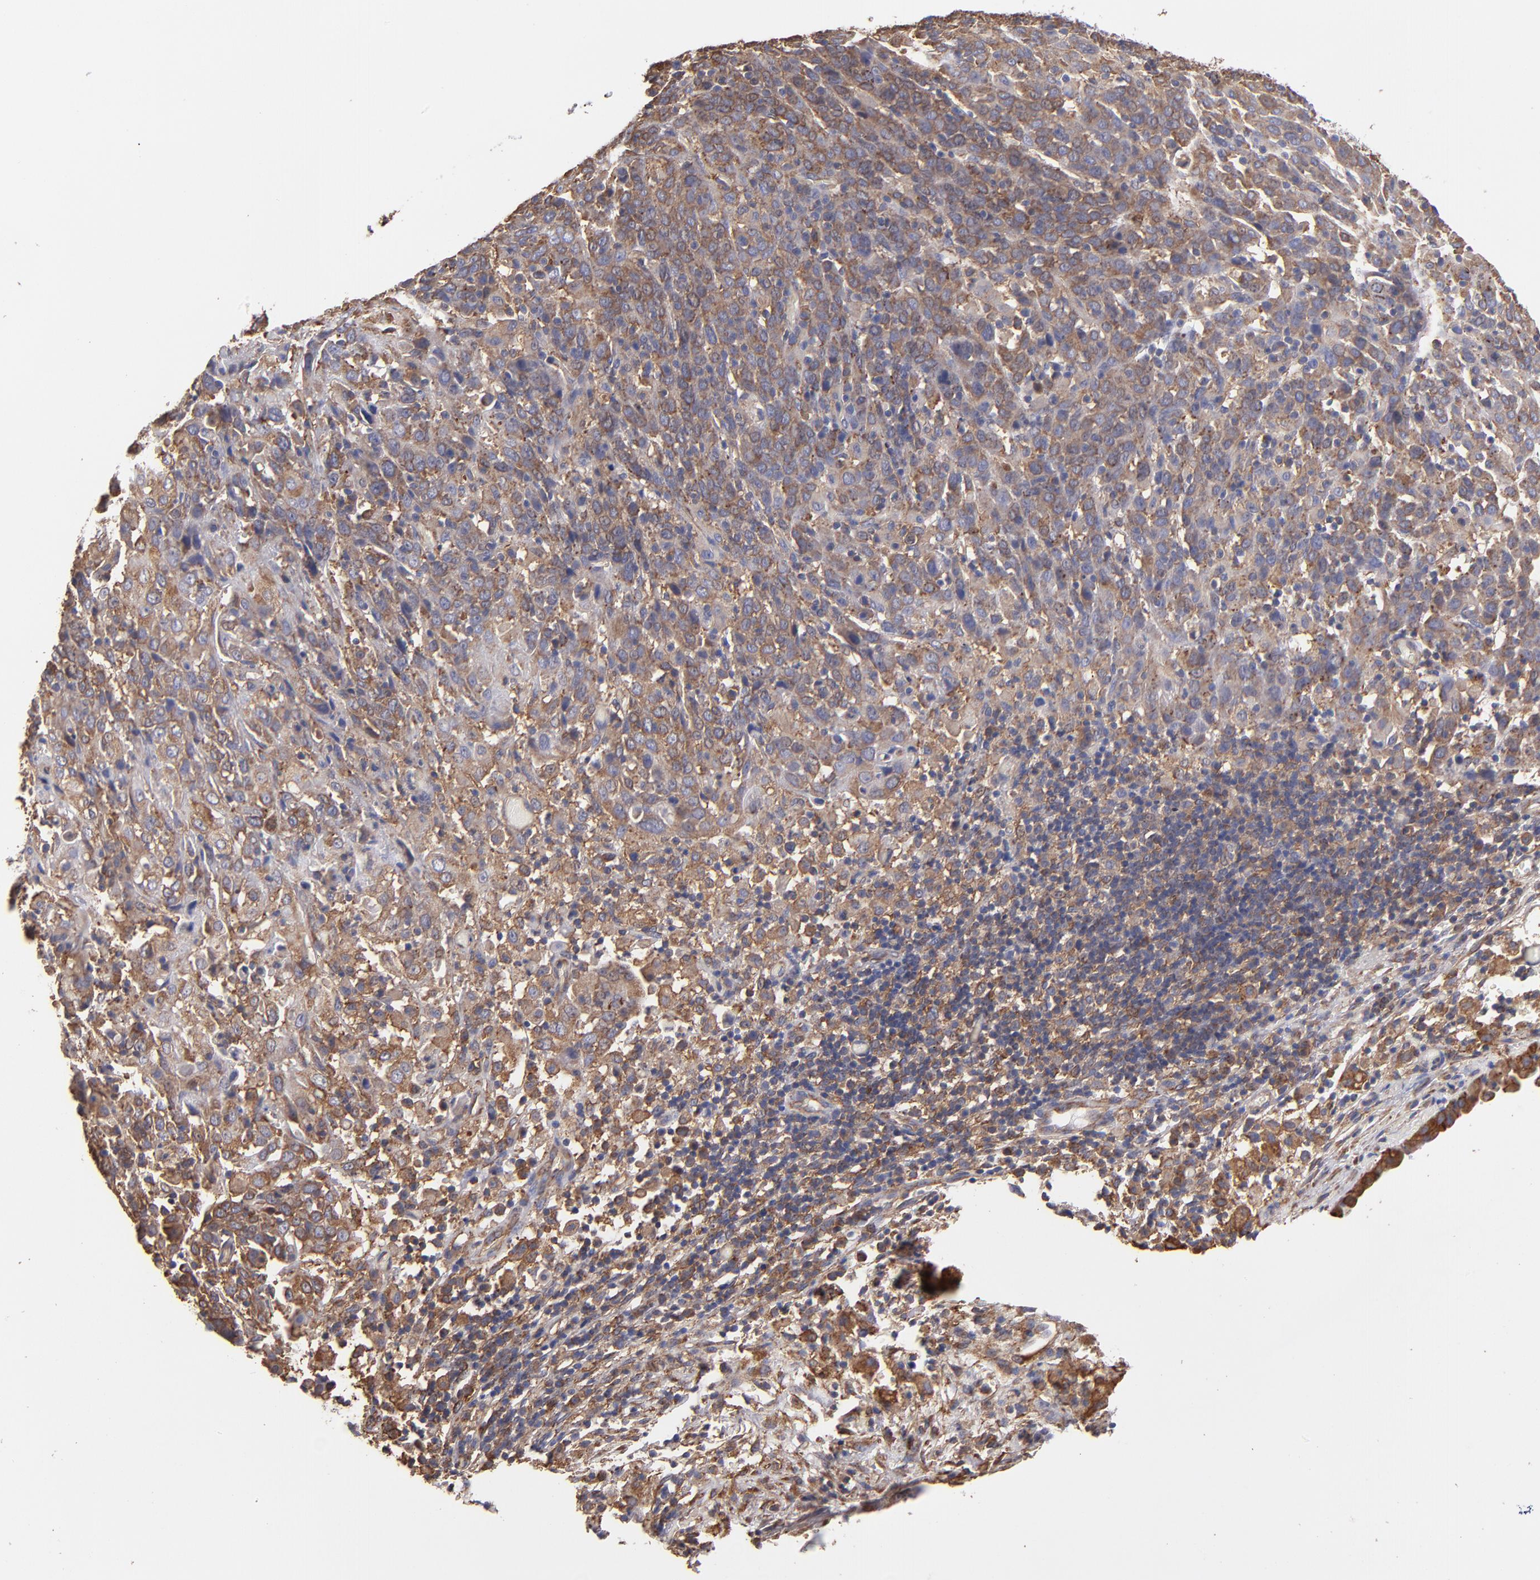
{"staining": {"intensity": "weak", "quantity": ">75%", "location": "cytoplasmic/membranous"}, "tissue": "cervical cancer", "cell_type": "Tumor cells", "image_type": "cancer", "snomed": [{"axis": "morphology", "description": "Normal tissue, NOS"}, {"axis": "morphology", "description": "Squamous cell carcinoma, NOS"}, {"axis": "topography", "description": "Cervix"}], "caption": "Immunohistochemistry (IHC) (DAB (3,3'-diaminobenzidine)) staining of cervical cancer (squamous cell carcinoma) shows weak cytoplasmic/membranous protein positivity in about >75% of tumor cells.", "gene": "MVP", "patient": {"sex": "female", "age": 67}}